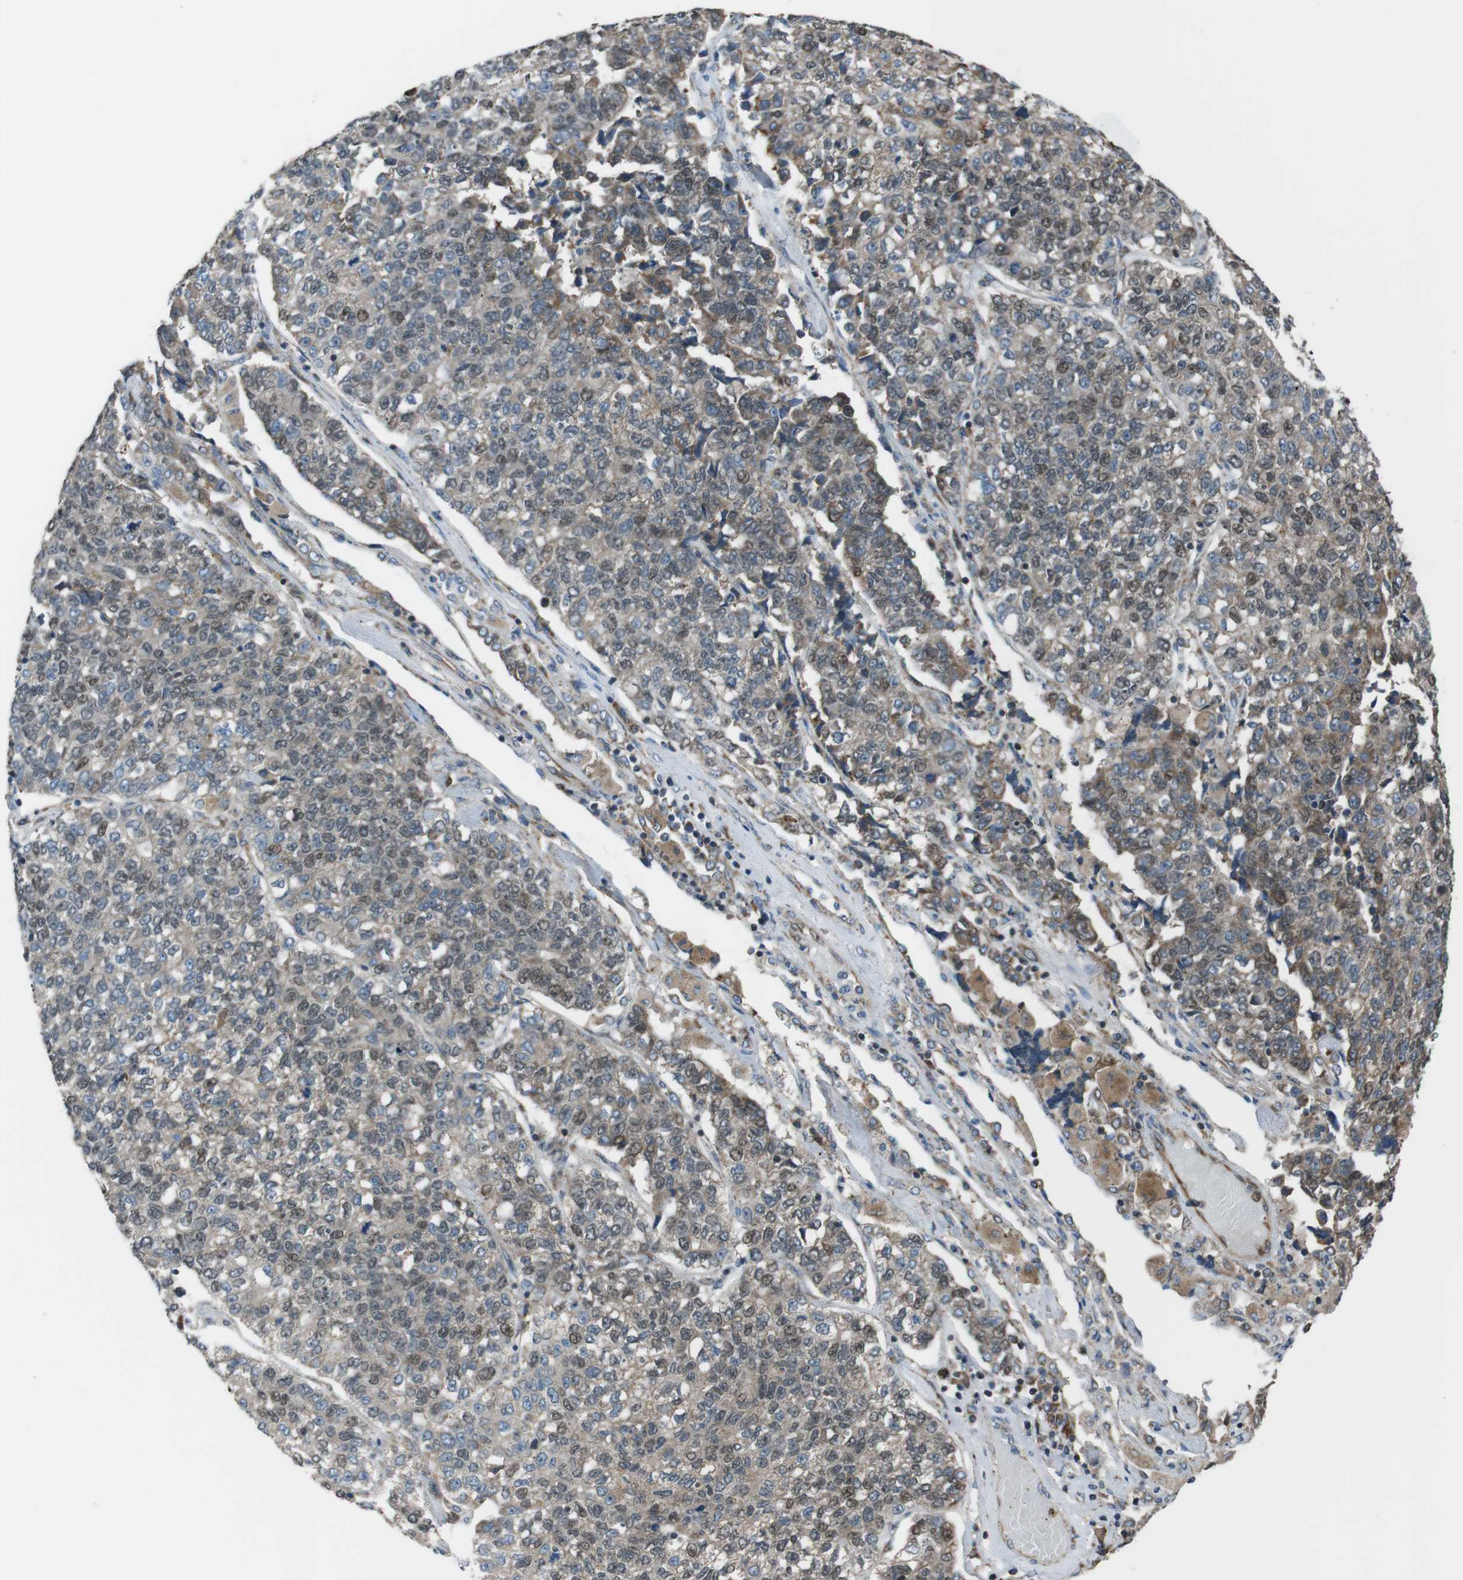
{"staining": {"intensity": "weak", "quantity": "25%-75%", "location": "cytoplasmic/membranous,nuclear"}, "tissue": "lung cancer", "cell_type": "Tumor cells", "image_type": "cancer", "snomed": [{"axis": "morphology", "description": "Adenocarcinoma, NOS"}, {"axis": "topography", "description": "Lung"}], "caption": "A brown stain shows weak cytoplasmic/membranous and nuclear staining of a protein in lung cancer tumor cells.", "gene": "GIMAP8", "patient": {"sex": "male", "age": 49}}